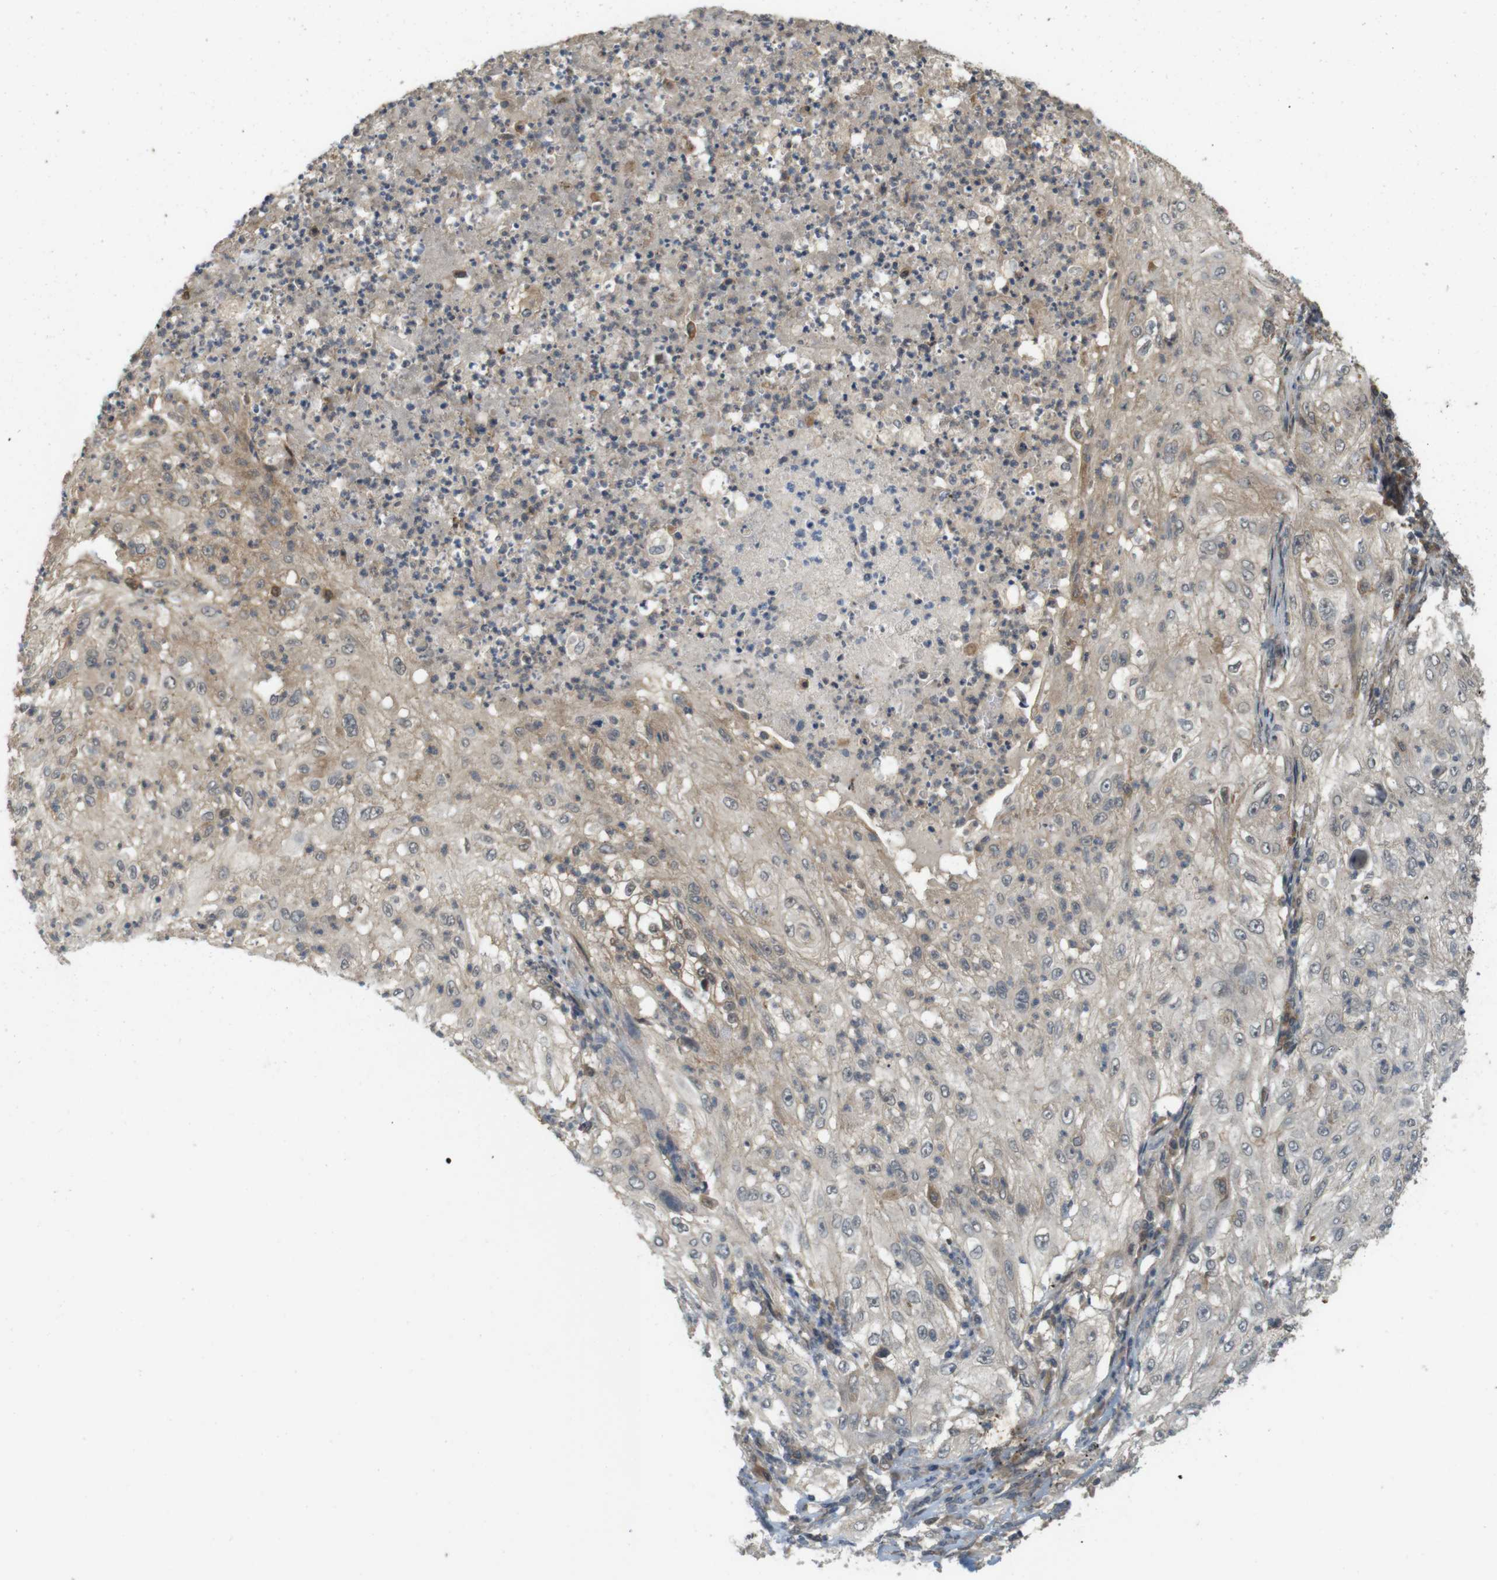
{"staining": {"intensity": "moderate", "quantity": "<25%", "location": "cytoplasmic/membranous"}, "tissue": "lung cancer", "cell_type": "Tumor cells", "image_type": "cancer", "snomed": [{"axis": "morphology", "description": "Inflammation, NOS"}, {"axis": "morphology", "description": "Squamous cell carcinoma, NOS"}, {"axis": "topography", "description": "Lymph node"}, {"axis": "topography", "description": "Soft tissue"}, {"axis": "topography", "description": "Lung"}], "caption": "DAB immunohistochemical staining of squamous cell carcinoma (lung) shows moderate cytoplasmic/membranous protein positivity in approximately <25% of tumor cells.", "gene": "RNF130", "patient": {"sex": "male", "age": 66}}